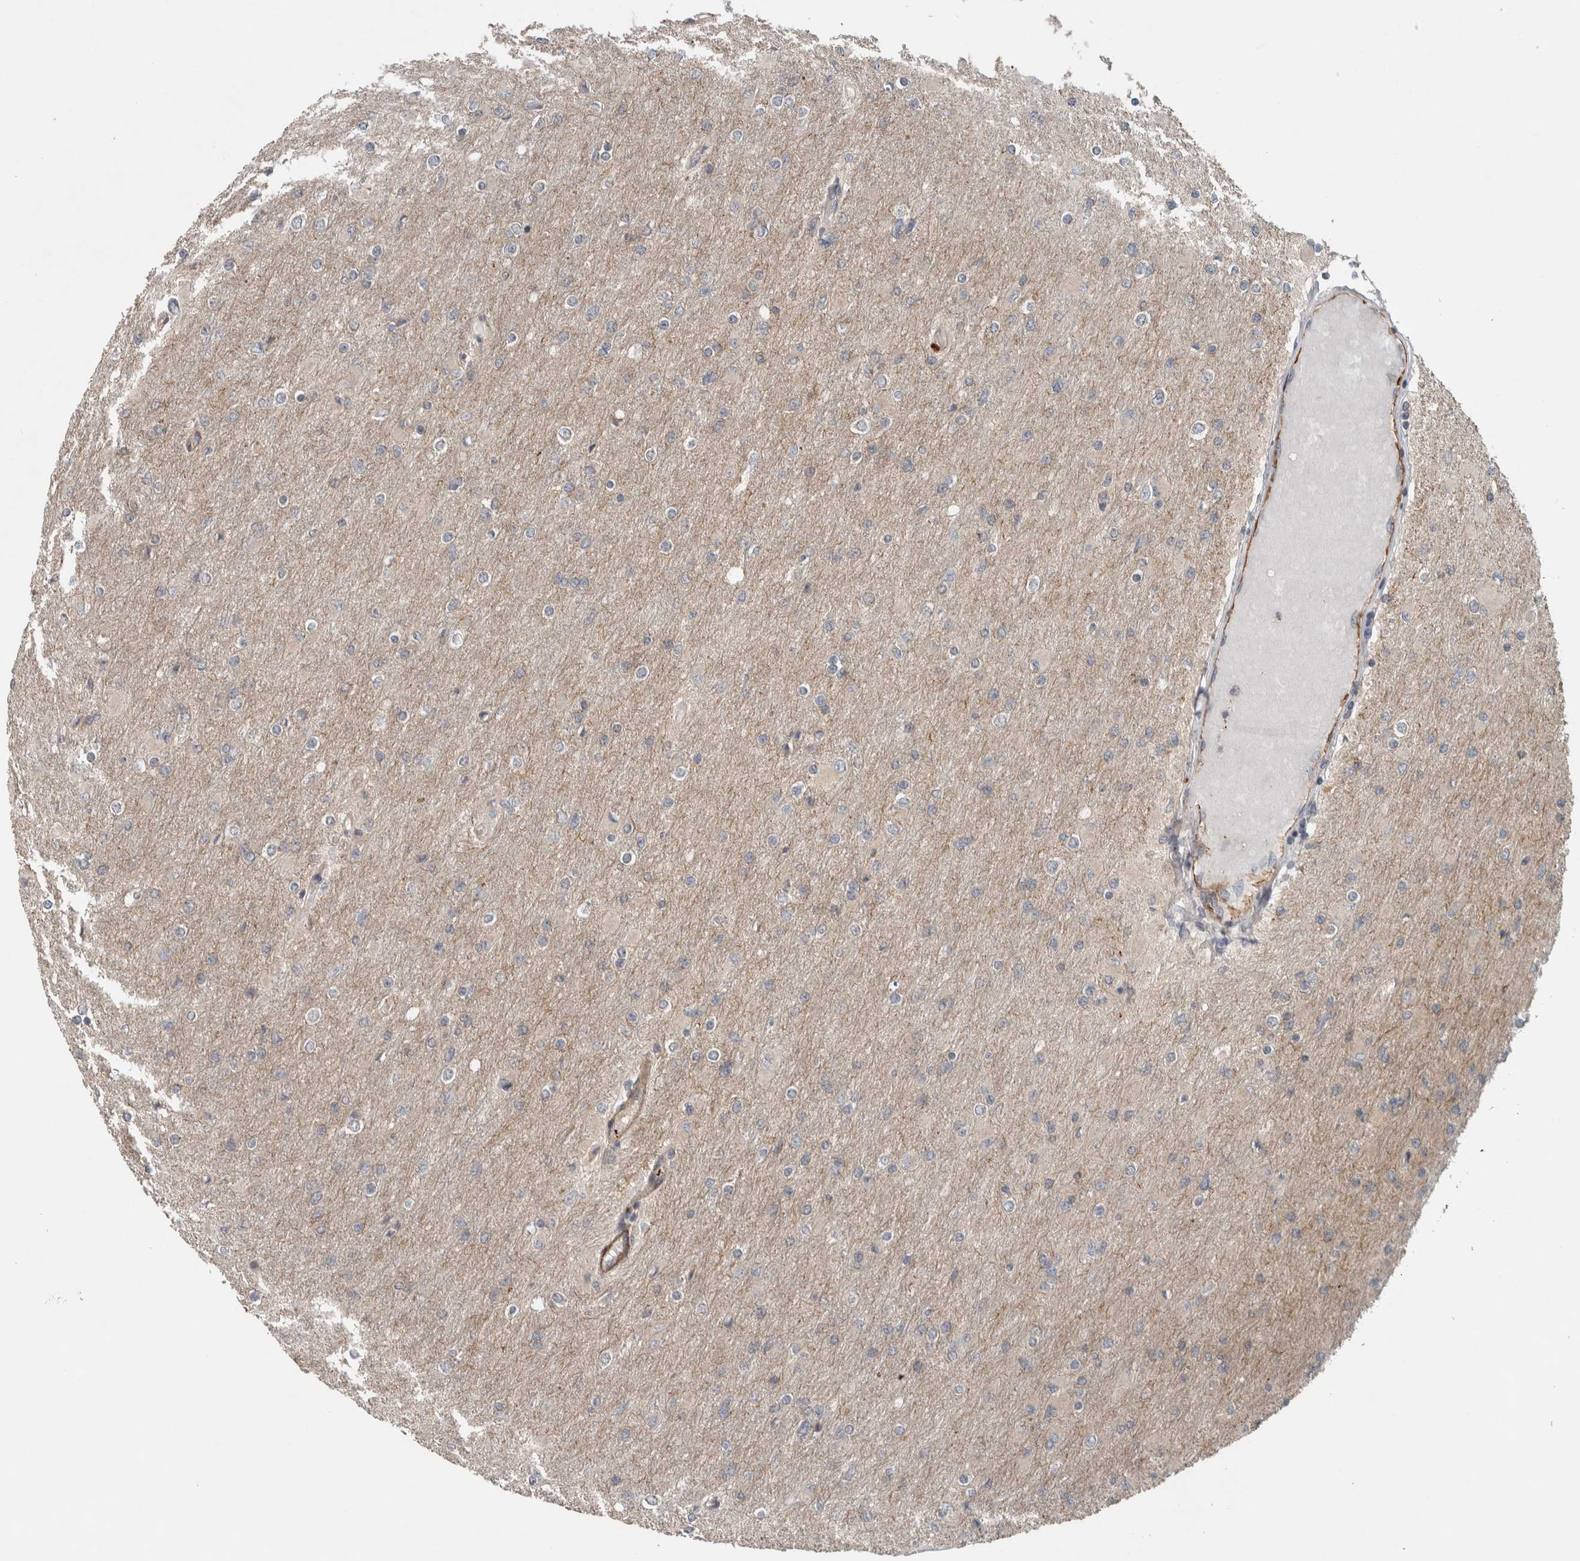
{"staining": {"intensity": "negative", "quantity": "none", "location": "none"}, "tissue": "glioma", "cell_type": "Tumor cells", "image_type": "cancer", "snomed": [{"axis": "morphology", "description": "Glioma, malignant, High grade"}, {"axis": "topography", "description": "Cerebral cortex"}], "caption": "IHC histopathology image of neoplastic tissue: human malignant glioma (high-grade) stained with DAB (3,3'-diaminobenzidine) exhibits no significant protein positivity in tumor cells.", "gene": "LBHD1", "patient": {"sex": "female", "age": 36}}